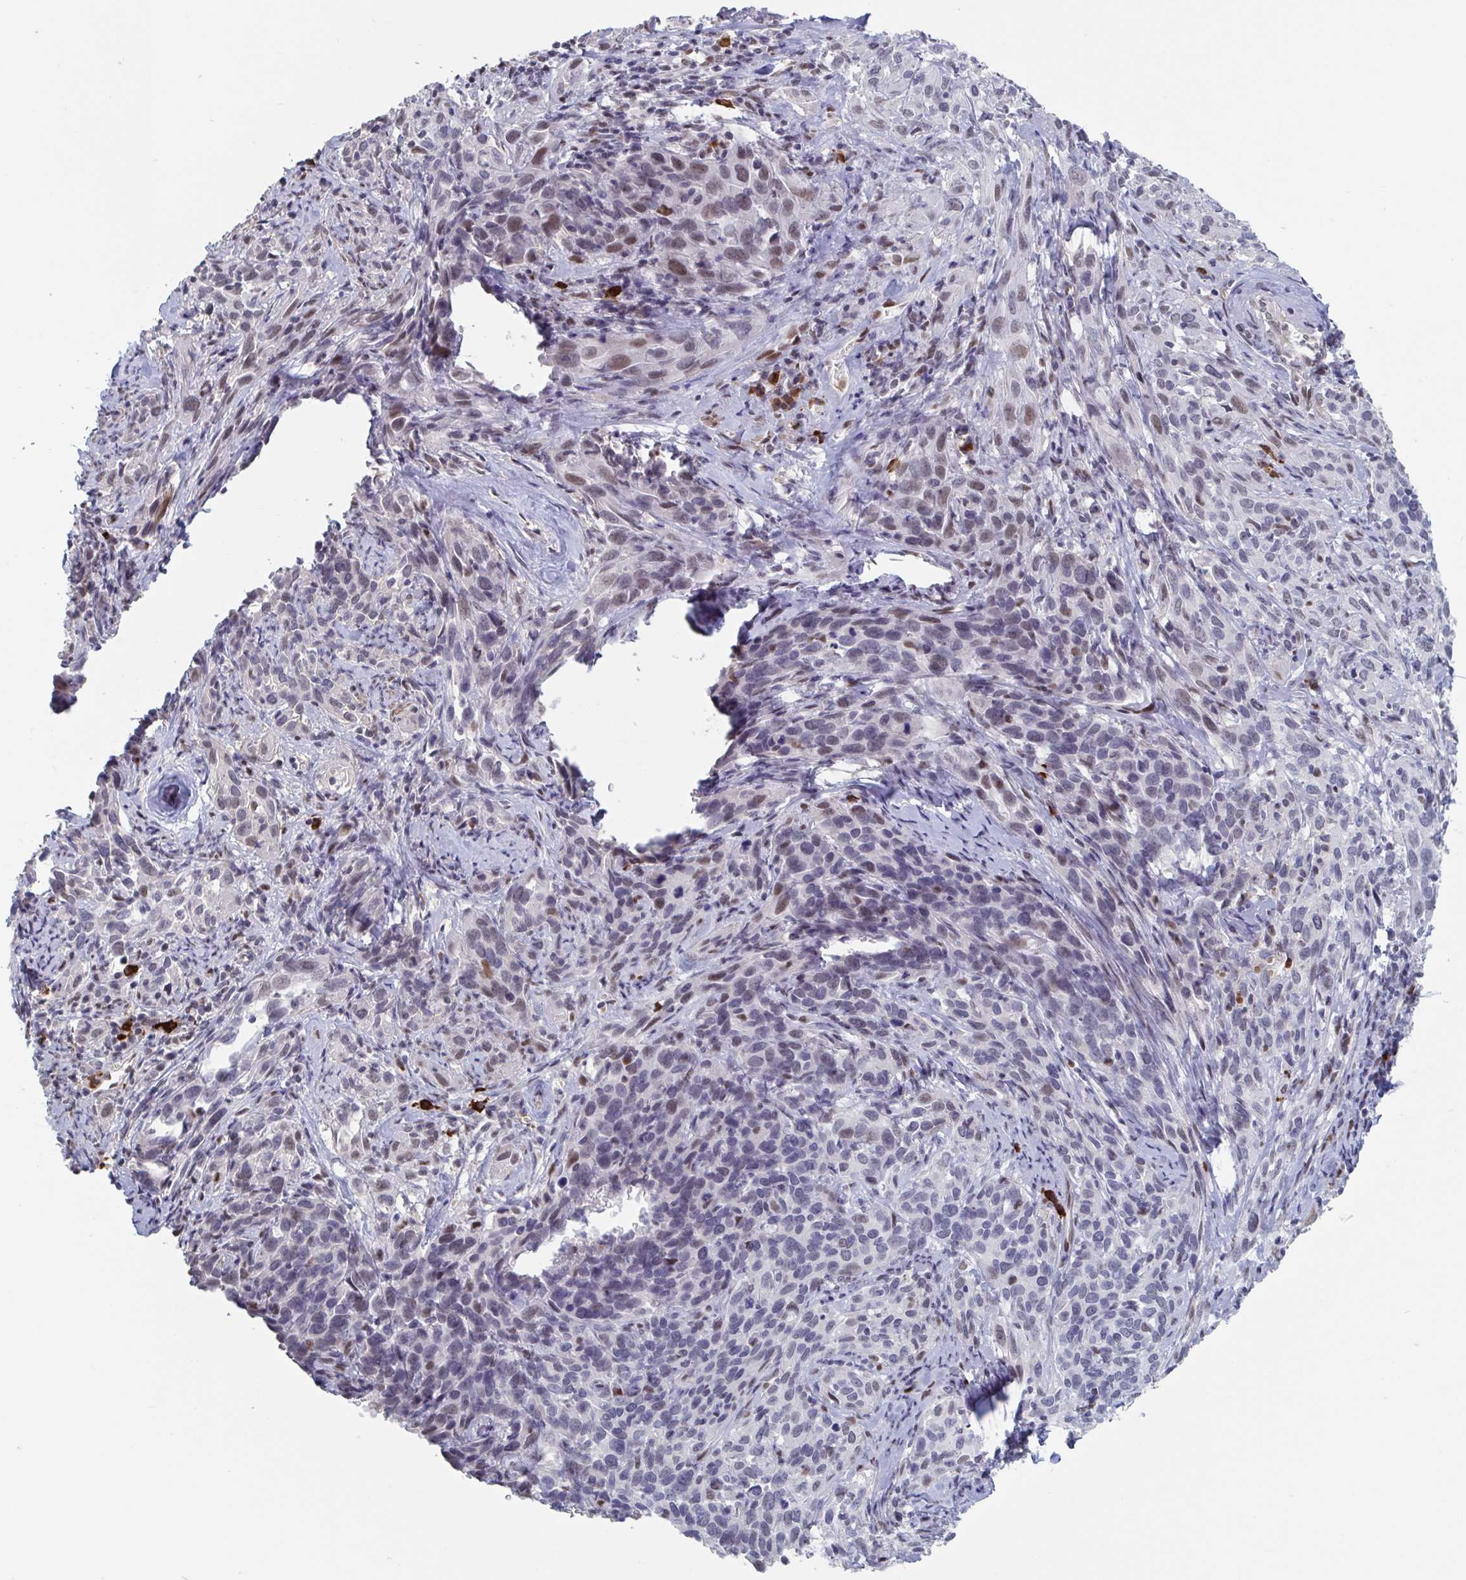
{"staining": {"intensity": "weak", "quantity": "25%-75%", "location": "nuclear"}, "tissue": "cervical cancer", "cell_type": "Tumor cells", "image_type": "cancer", "snomed": [{"axis": "morphology", "description": "Normal tissue, NOS"}, {"axis": "morphology", "description": "Squamous cell carcinoma, NOS"}, {"axis": "topography", "description": "Cervix"}], "caption": "Protein expression analysis of human cervical squamous cell carcinoma reveals weak nuclear positivity in about 25%-75% of tumor cells.", "gene": "BCL7B", "patient": {"sex": "female", "age": 51}}